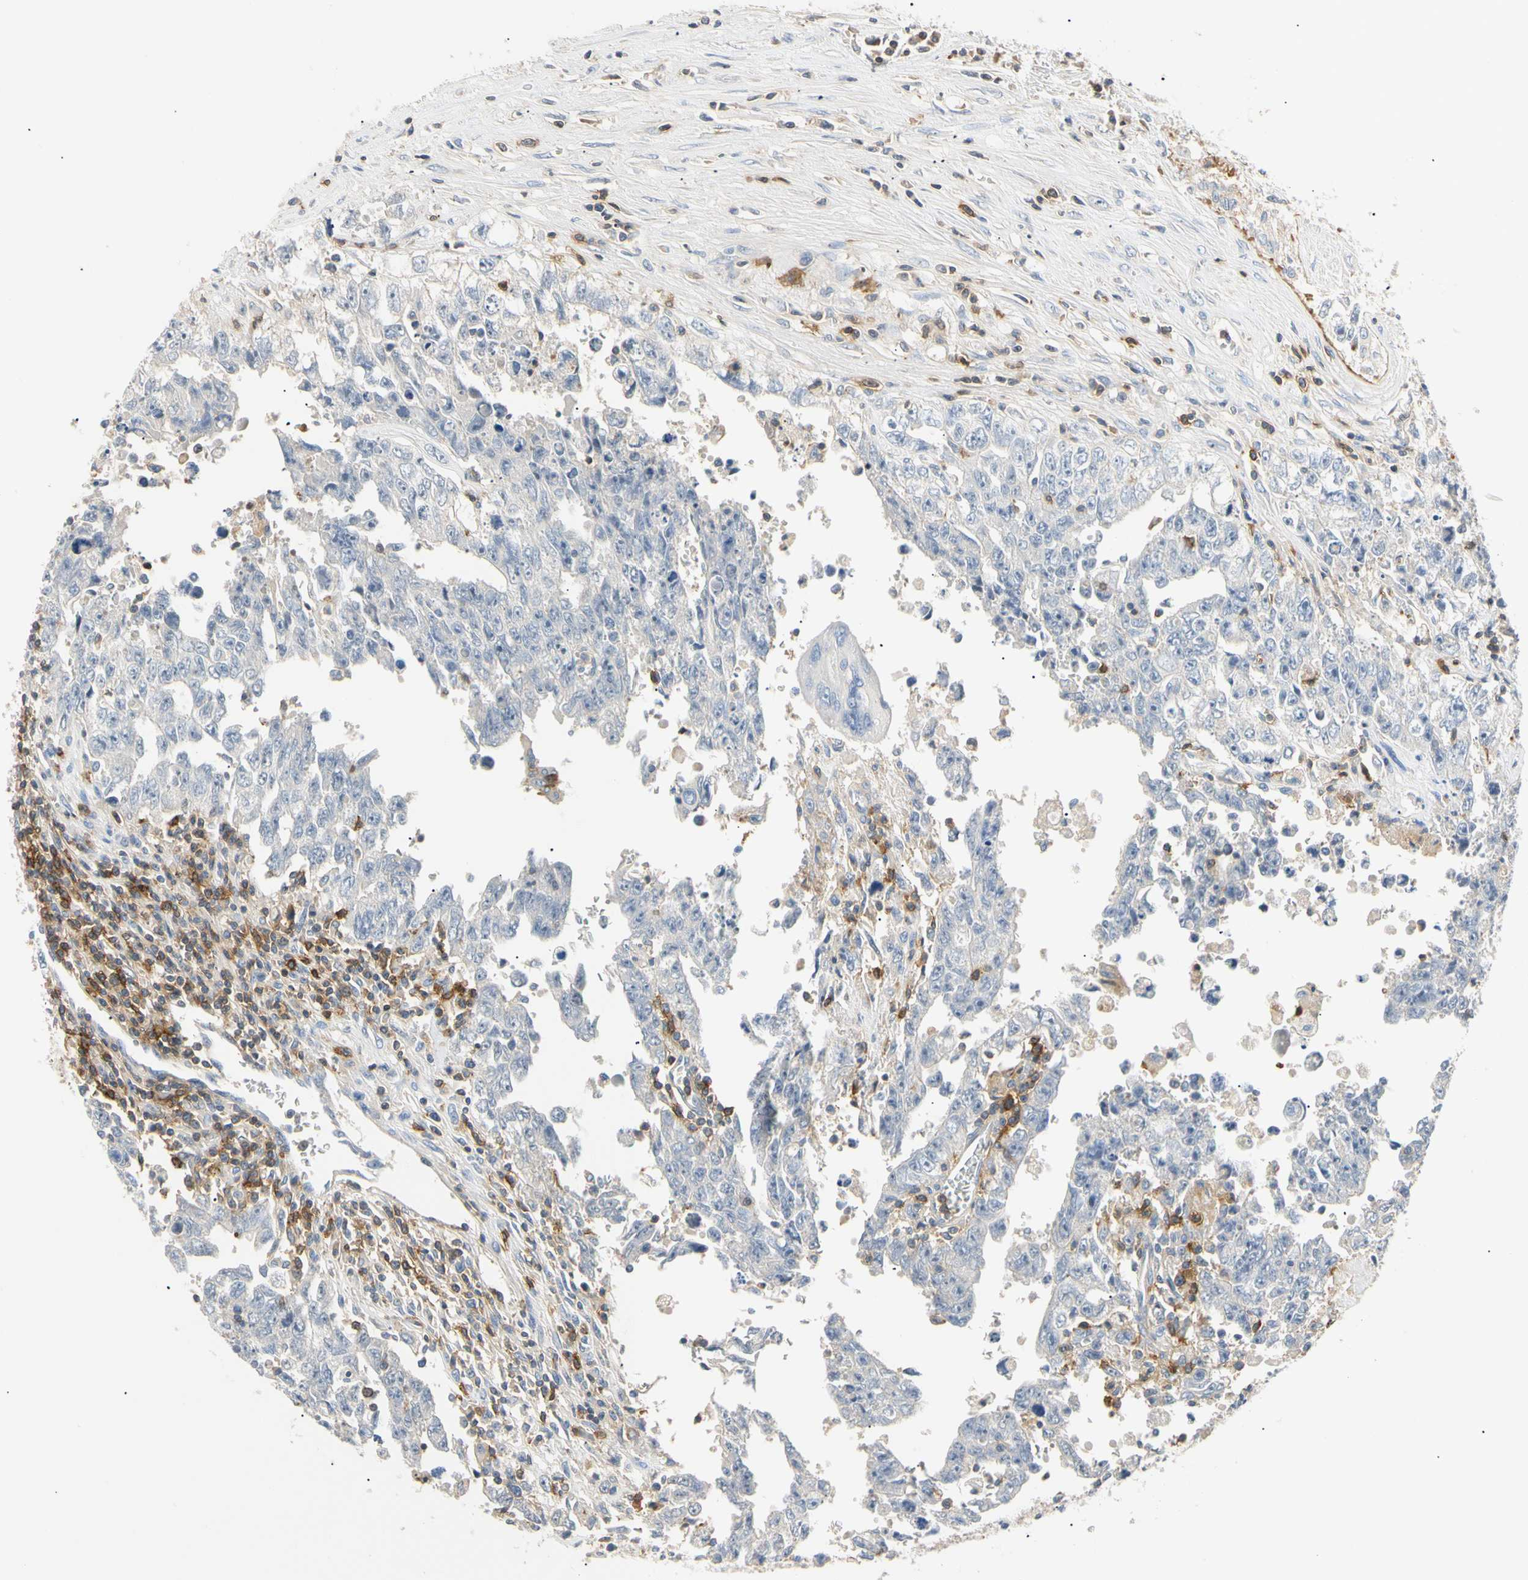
{"staining": {"intensity": "negative", "quantity": "none", "location": "none"}, "tissue": "testis cancer", "cell_type": "Tumor cells", "image_type": "cancer", "snomed": [{"axis": "morphology", "description": "Carcinoma, Embryonal, NOS"}, {"axis": "topography", "description": "Testis"}], "caption": "Immunohistochemistry histopathology image of neoplastic tissue: human embryonal carcinoma (testis) stained with DAB shows no significant protein positivity in tumor cells. The staining was performed using DAB to visualize the protein expression in brown, while the nuclei were stained in blue with hematoxylin (Magnification: 20x).", "gene": "TNFRSF18", "patient": {"sex": "male", "age": 28}}